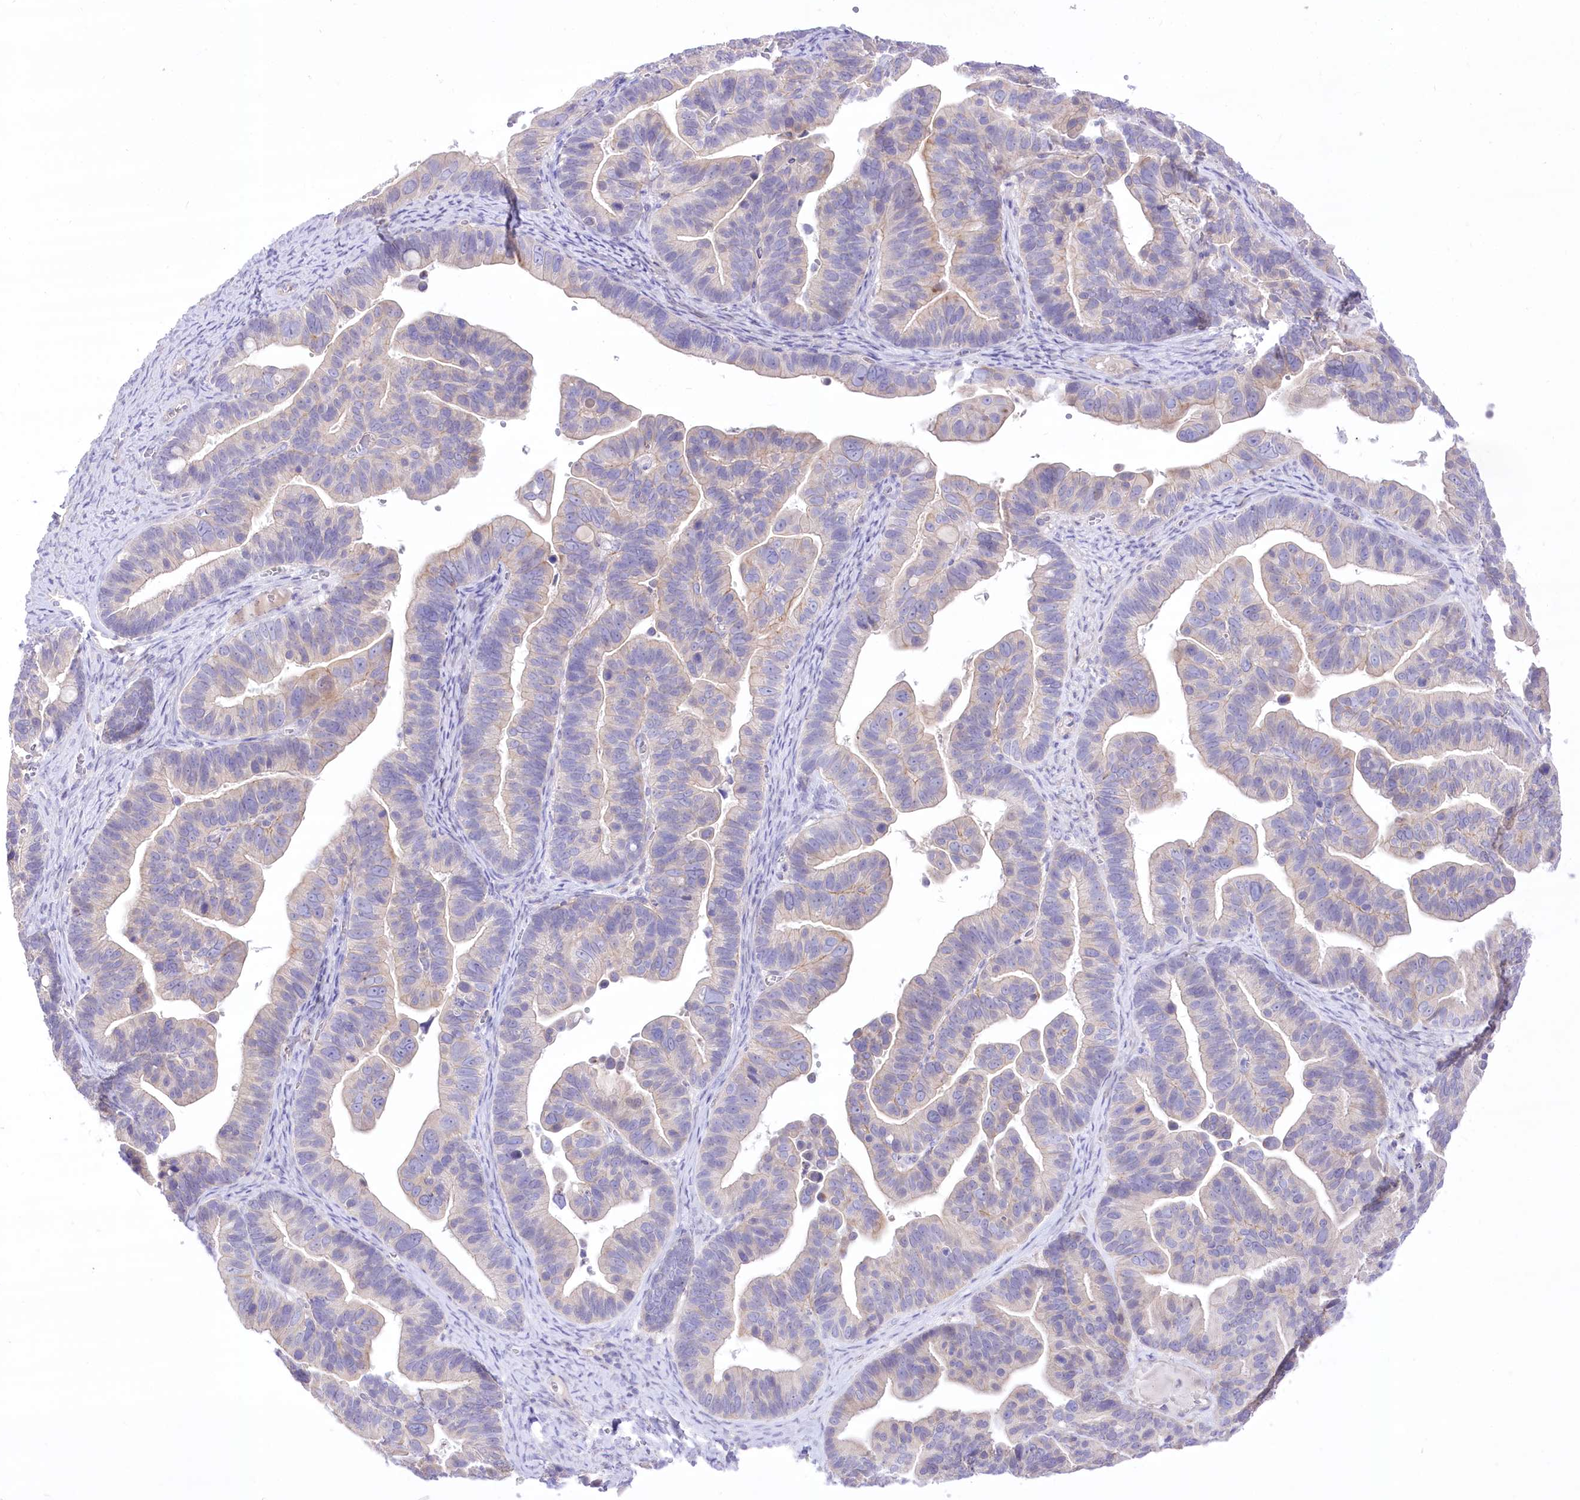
{"staining": {"intensity": "weak", "quantity": "<25%", "location": "cytoplasmic/membranous"}, "tissue": "ovarian cancer", "cell_type": "Tumor cells", "image_type": "cancer", "snomed": [{"axis": "morphology", "description": "Cystadenocarcinoma, serous, NOS"}, {"axis": "topography", "description": "Ovary"}], "caption": "A photomicrograph of serous cystadenocarcinoma (ovarian) stained for a protein demonstrates no brown staining in tumor cells. (DAB (3,3'-diaminobenzidine) IHC visualized using brightfield microscopy, high magnification).", "gene": "HELT", "patient": {"sex": "female", "age": 56}}